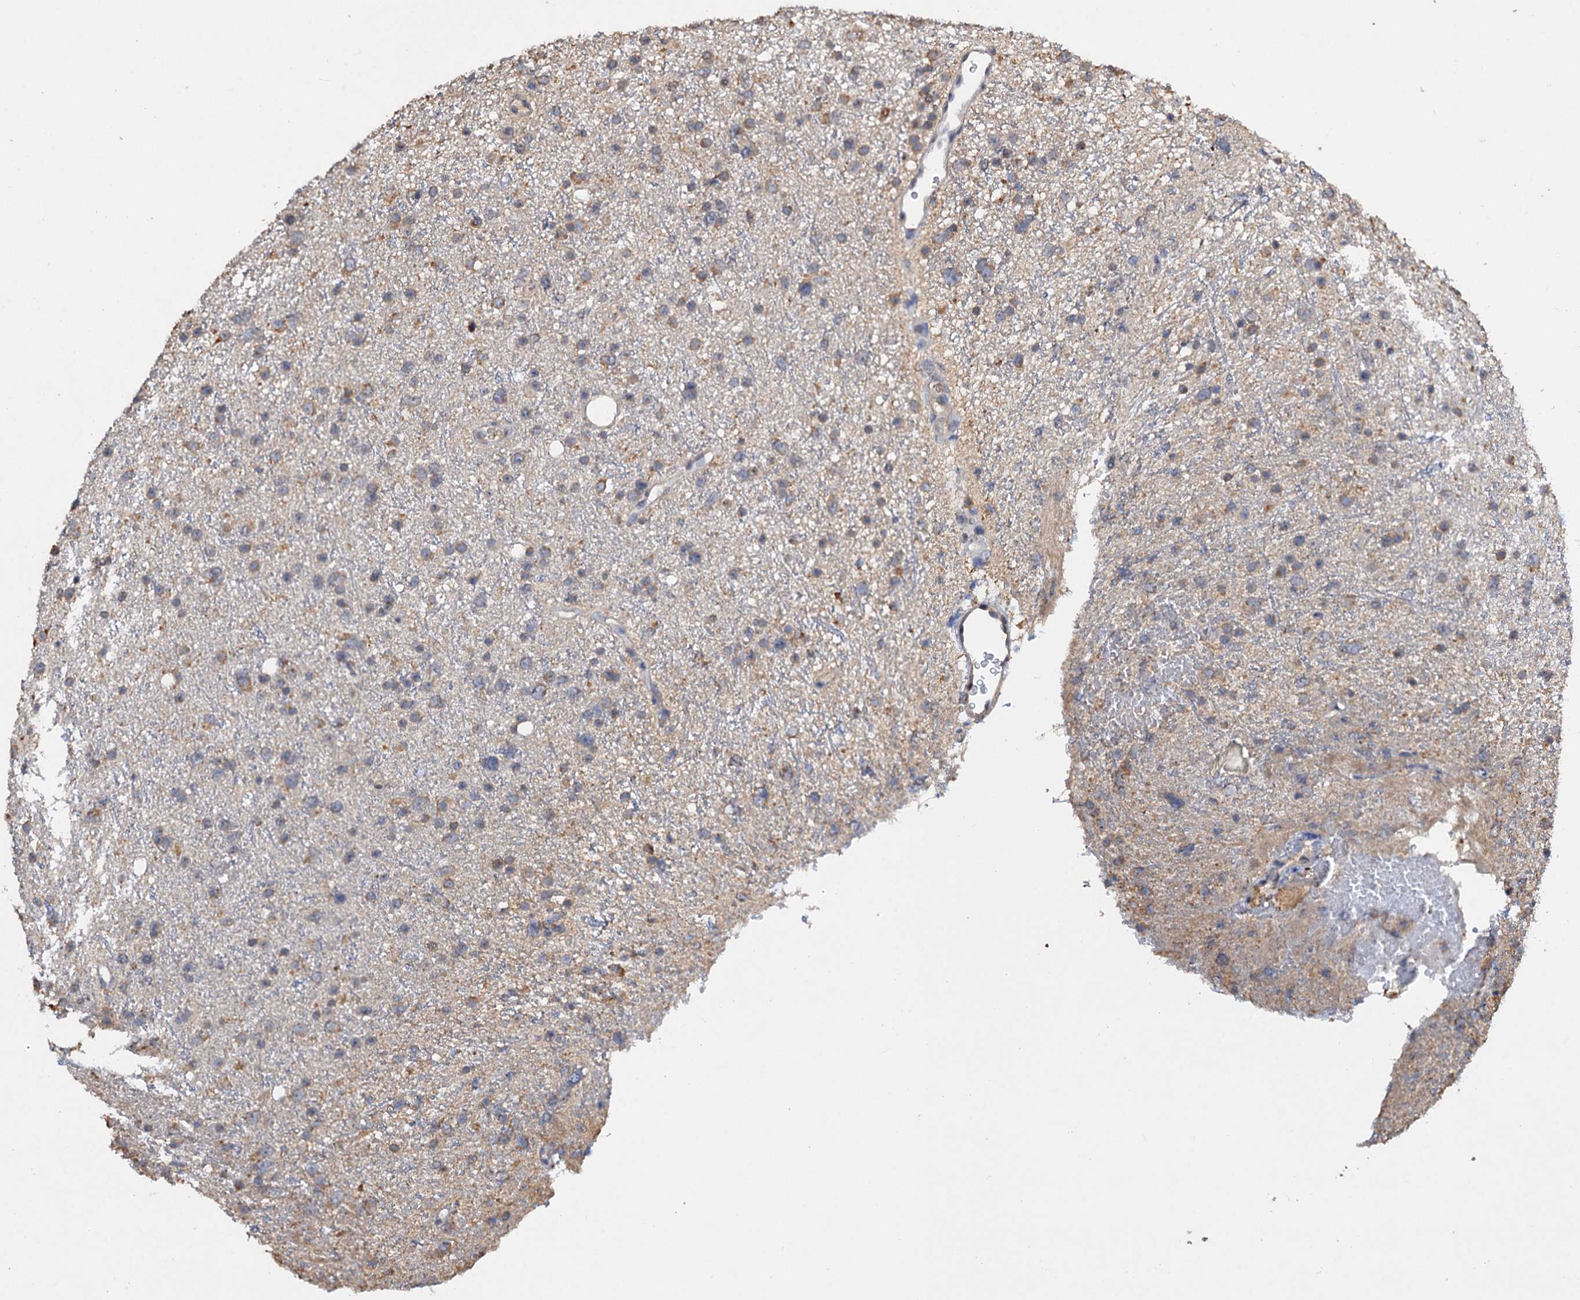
{"staining": {"intensity": "weak", "quantity": "25%-75%", "location": "cytoplasmic/membranous"}, "tissue": "glioma", "cell_type": "Tumor cells", "image_type": "cancer", "snomed": [{"axis": "morphology", "description": "Glioma, malignant, Low grade"}, {"axis": "topography", "description": "Cerebral cortex"}], "caption": "Malignant glioma (low-grade) stained for a protein reveals weak cytoplasmic/membranous positivity in tumor cells. Nuclei are stained in blue.", "gene": "SCUBE3", "patient": {"sex": "female", "age": 39}}